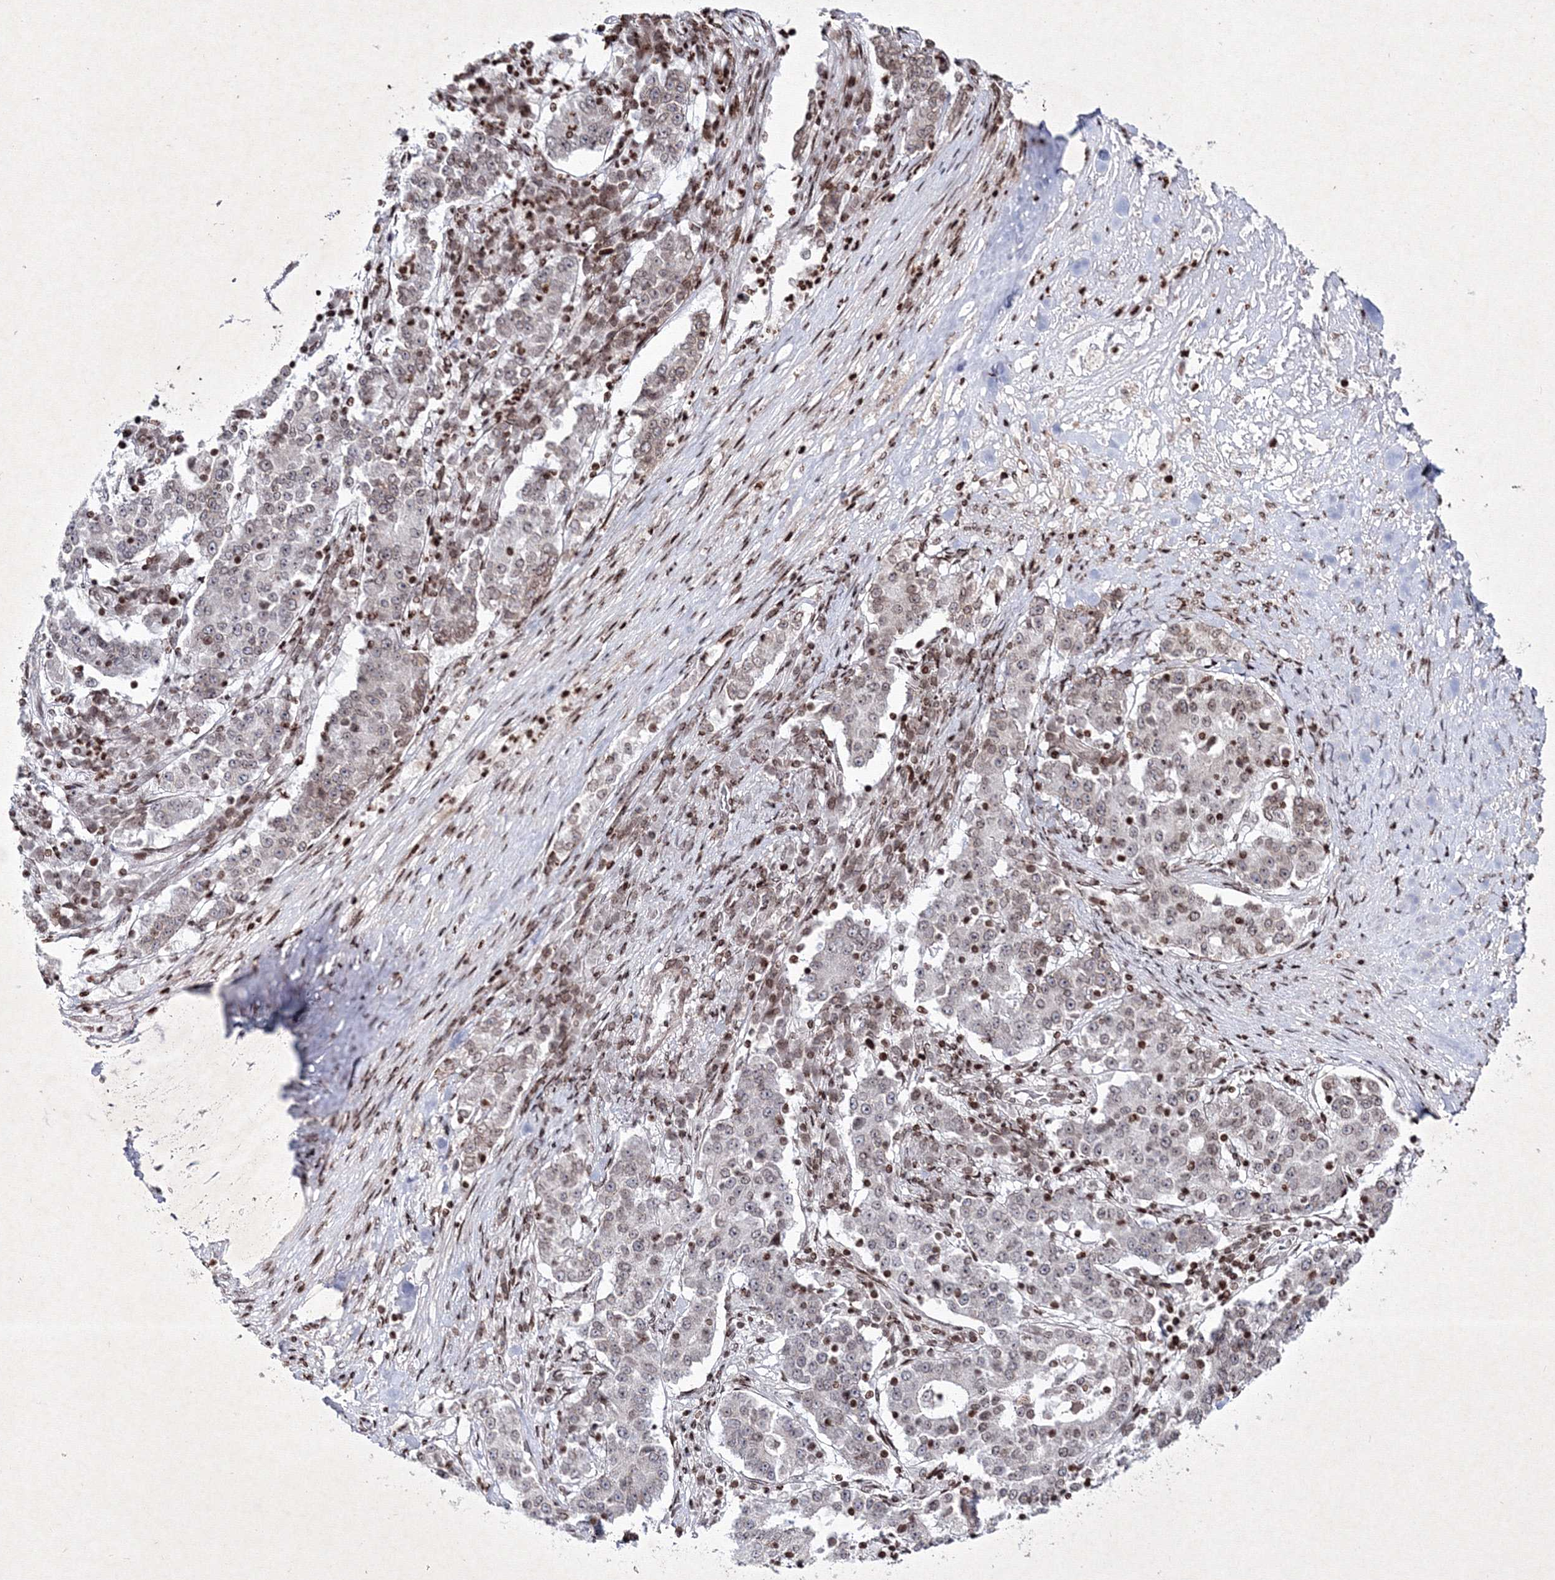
{"staining": {"intensity": "negative", "quantity": "none", "location": "none"}, "tissue": "stomach cancer", "cell_type": "Tumor cells", "image_type": "cancer", "snomed": [{"axis": "morphology", "description": "Adenocarcinoma, NOS"}, {"axis": "topography", "description": "Stomach"}], "caption": "There is no significant positivity in tumor cells of stomach adenocarcinoma.", "gene": "SMIM29", "patient": {"sex": "male", "age": 59}}